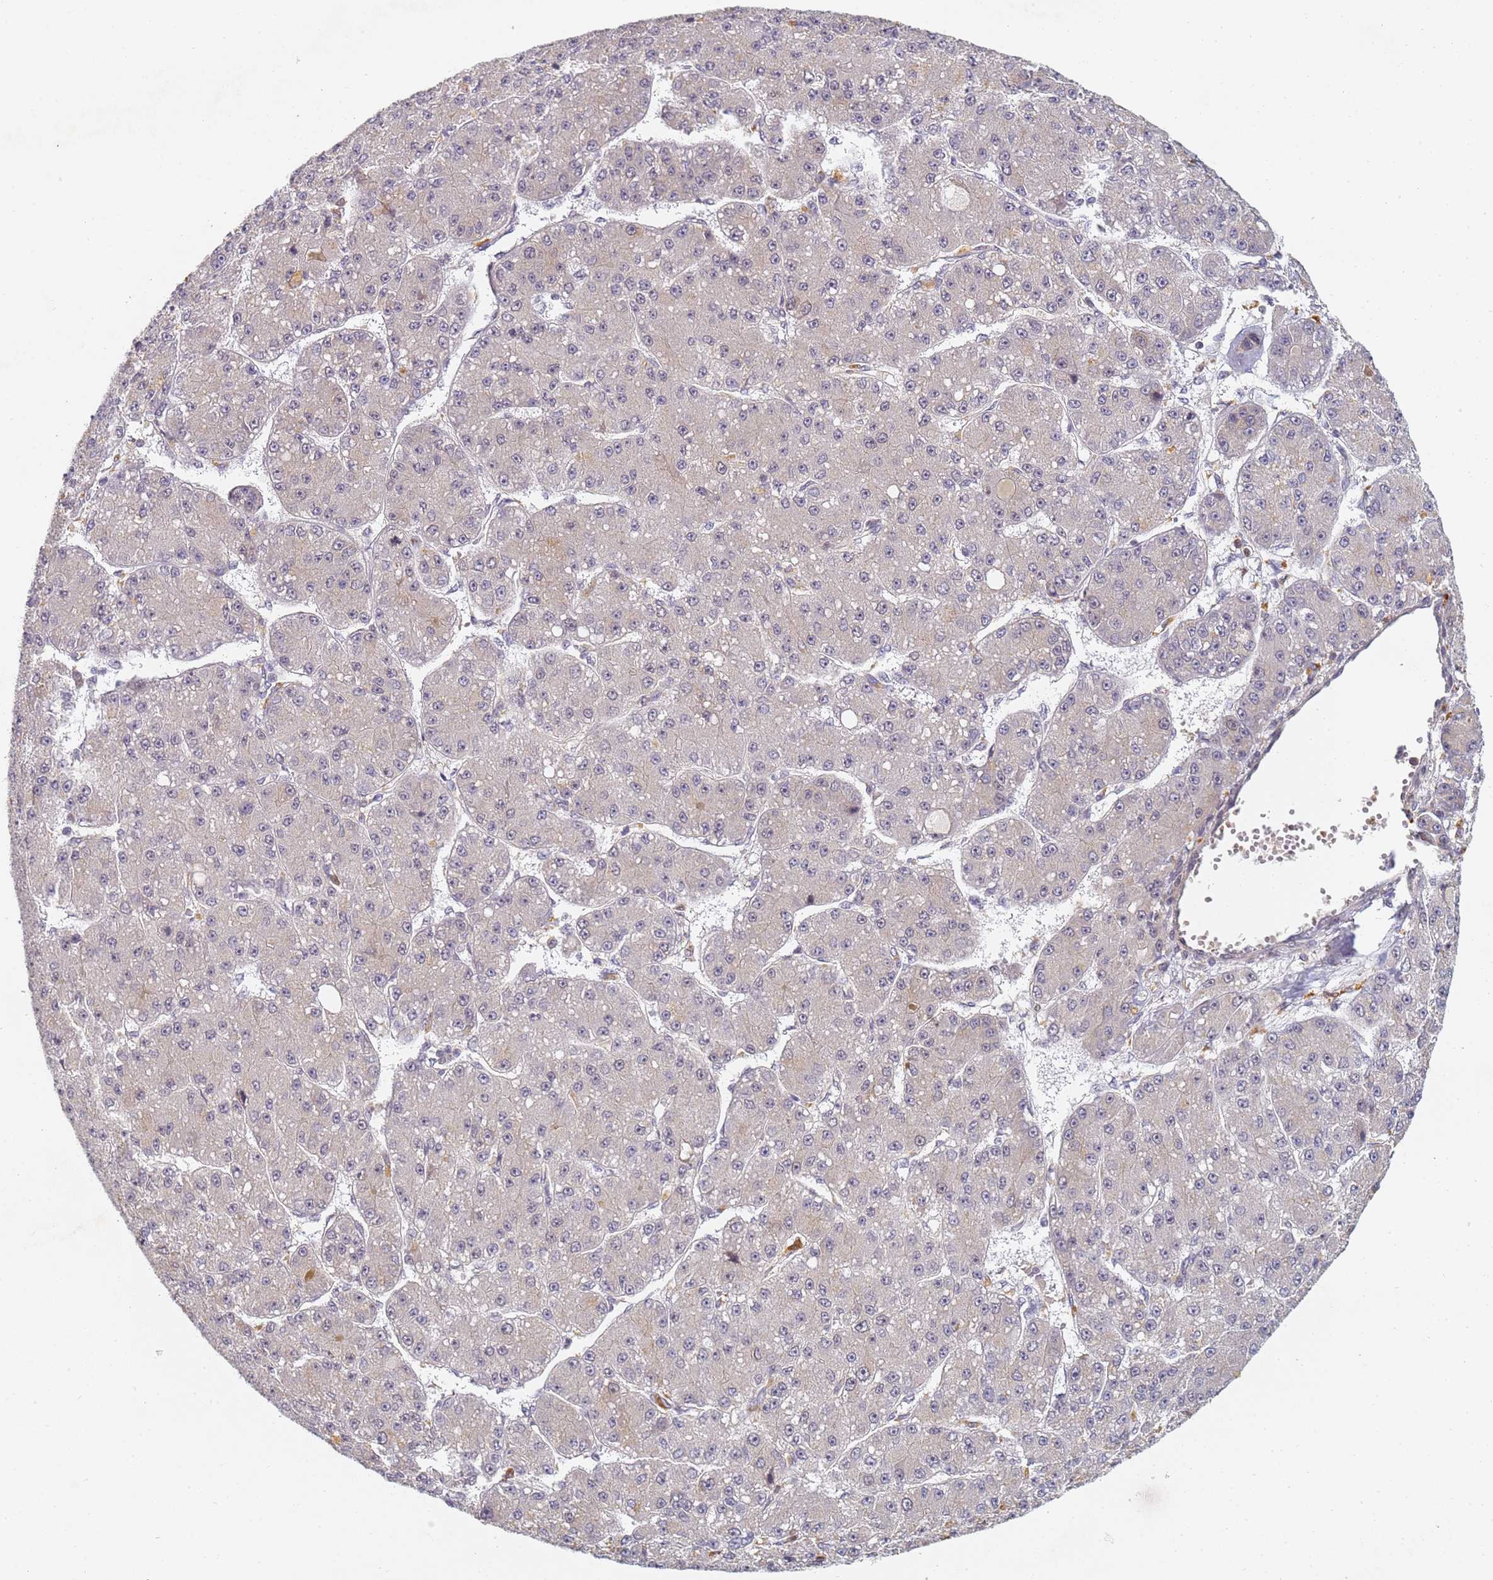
{"staining": {"intensity": "negative", "quantity": "none", "location": "none"}, "tissue": "liver cancer", "cell_type": "Tumor cells", "image_type": "cancer", "snomed": [{"axis": "morphology", "description": "Carcinoma, Hepatocellular, NOS"}, {"axis": "topography", "description": "Liver"}], "caption": "This is an immunohistochemistry photomicrograph of human hepatocellular carcinoma (liver). There is no expression in tumor cells.", "gene": "HMCES", "patient": {"sex": "male", "age": 67}}